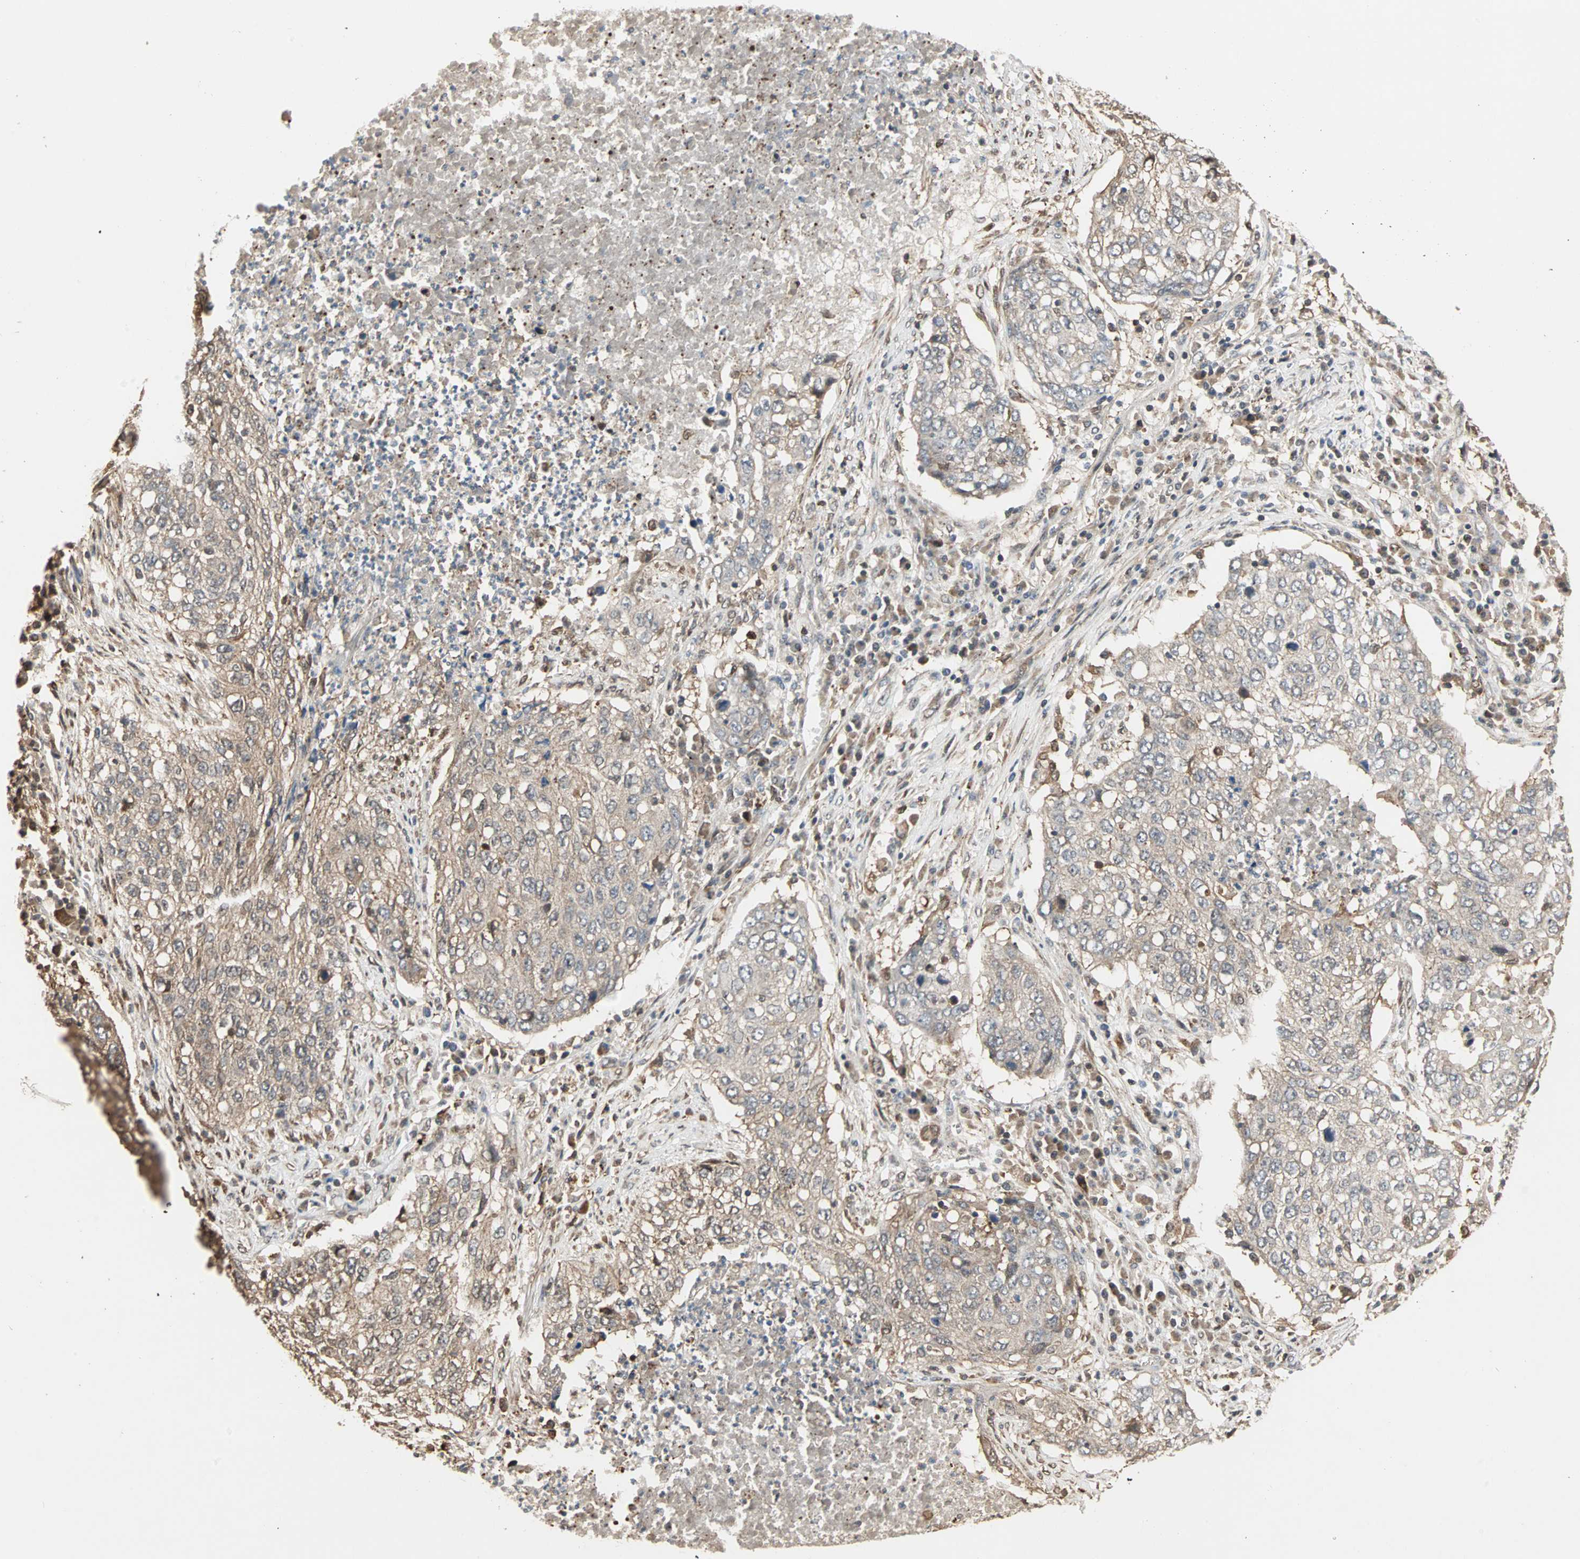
{"staining": {"intensity": "weak", "quantity": ">75%", "location": "cytoplasmic/membranous"}, "tissue": "lung cancer", "cell_type": "Tumor cells", "image_type": "cancer", "snomed": [{"axis": "morphology", "description": "Squamous cell carcinoma, NOS"}, {"axis": "topography", "description": "Lung"}], "caption": "Immunohistochemical staining of human lung squamous cell carcinoma demonstrates weak cytoplasmic/membranous protein staining in about >75% of tumor cells.", "gene": "DRG2", "patient": {"sex": "female", "age": 63}}